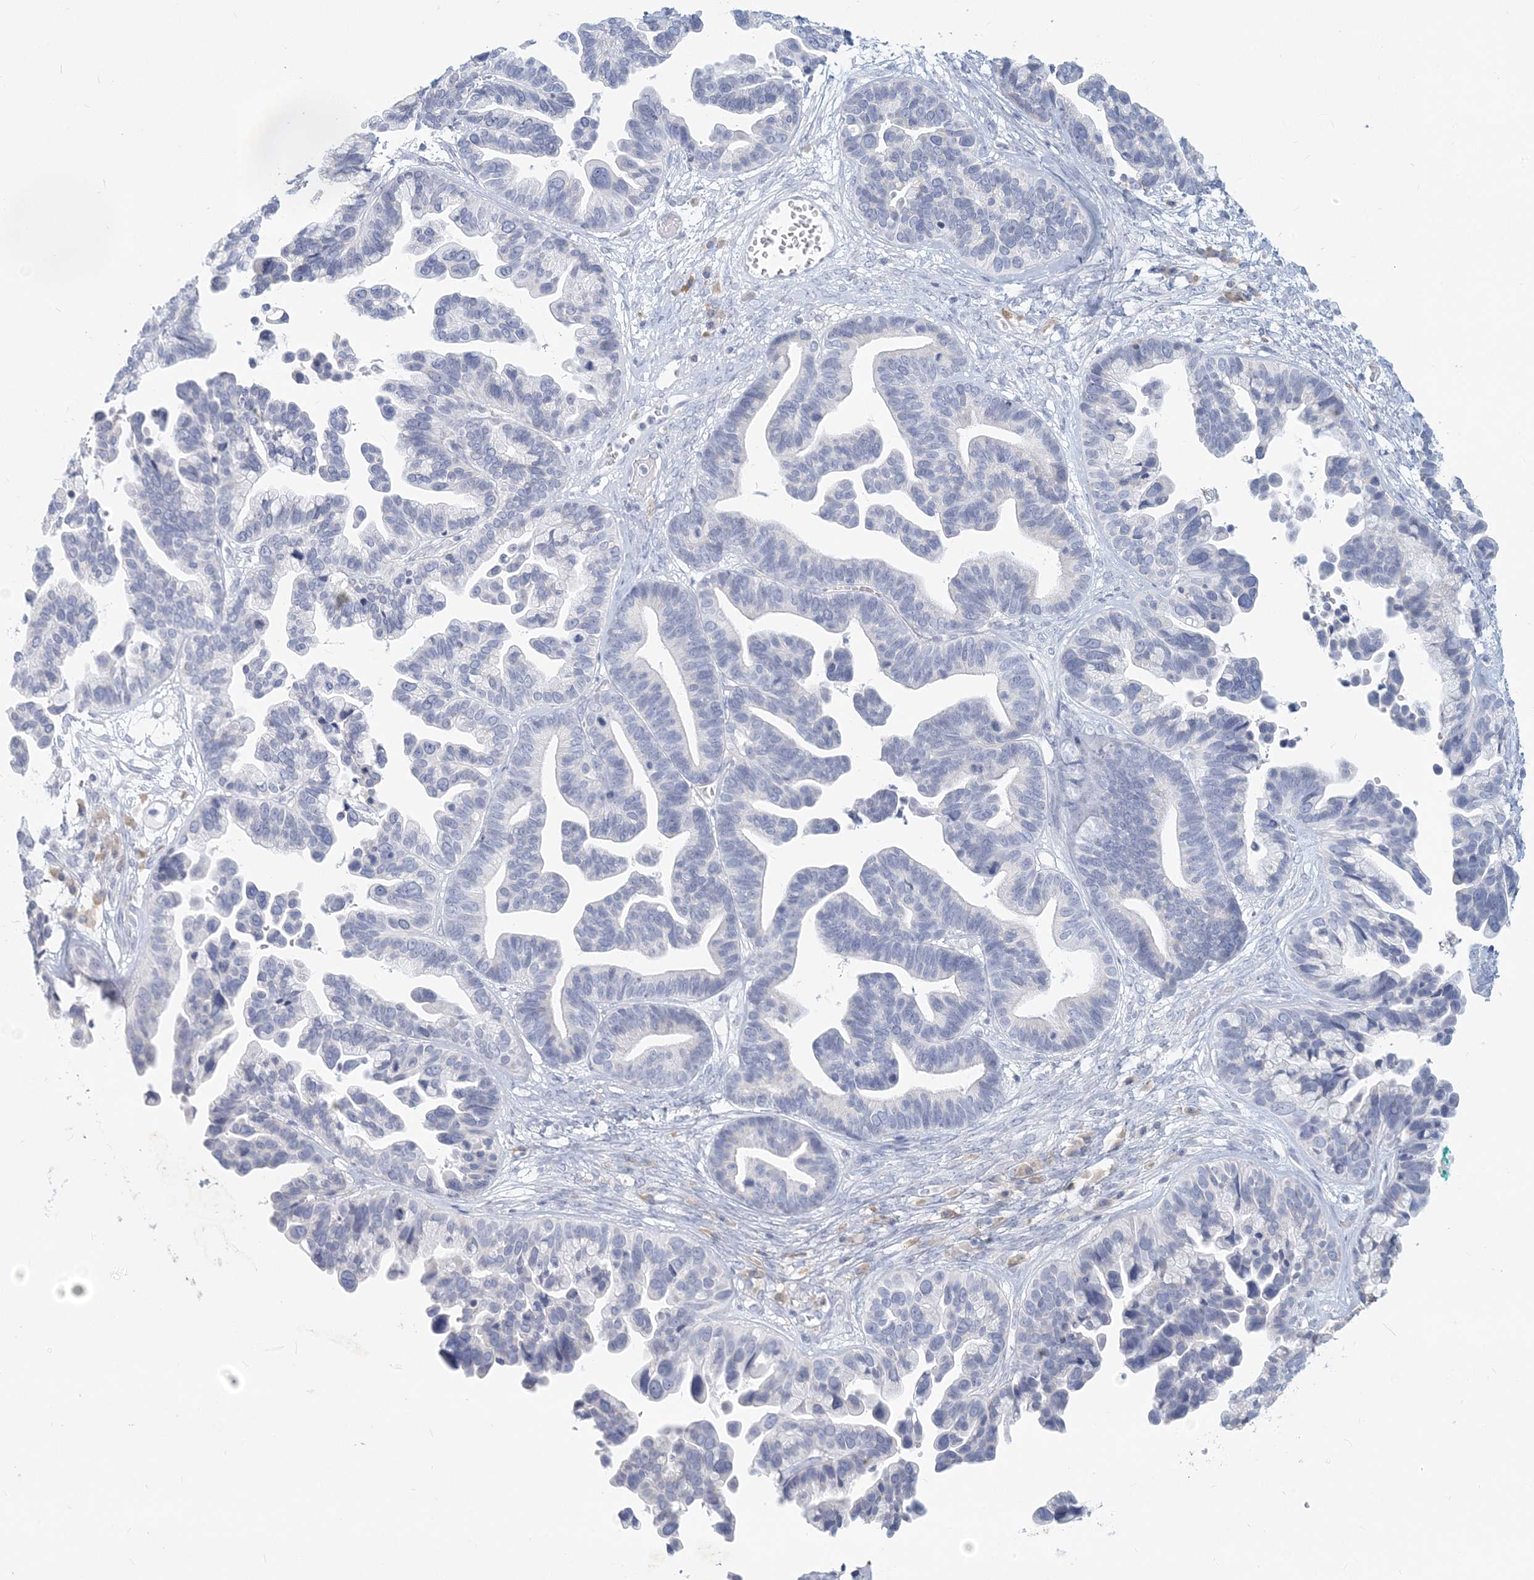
{"staining": {"intensity": "negative", "quantity": "none", "location": "none"}, "tissue": "ovarian cancer", "cell_type": "Tumor cells", "image_type": "cancer", "snomed": [{"axis": "morphology", "description": "Cystadenocarcinoma, serous, NOS"}, {"axis": "topography", "description": "Ovary"}], "caption": "Tumor cells show no significant protein staining in serous cystadenocarcinoma (ovarian).", "gene": "CSN1S1", "patient": {"sex": "female", "age": 56}}